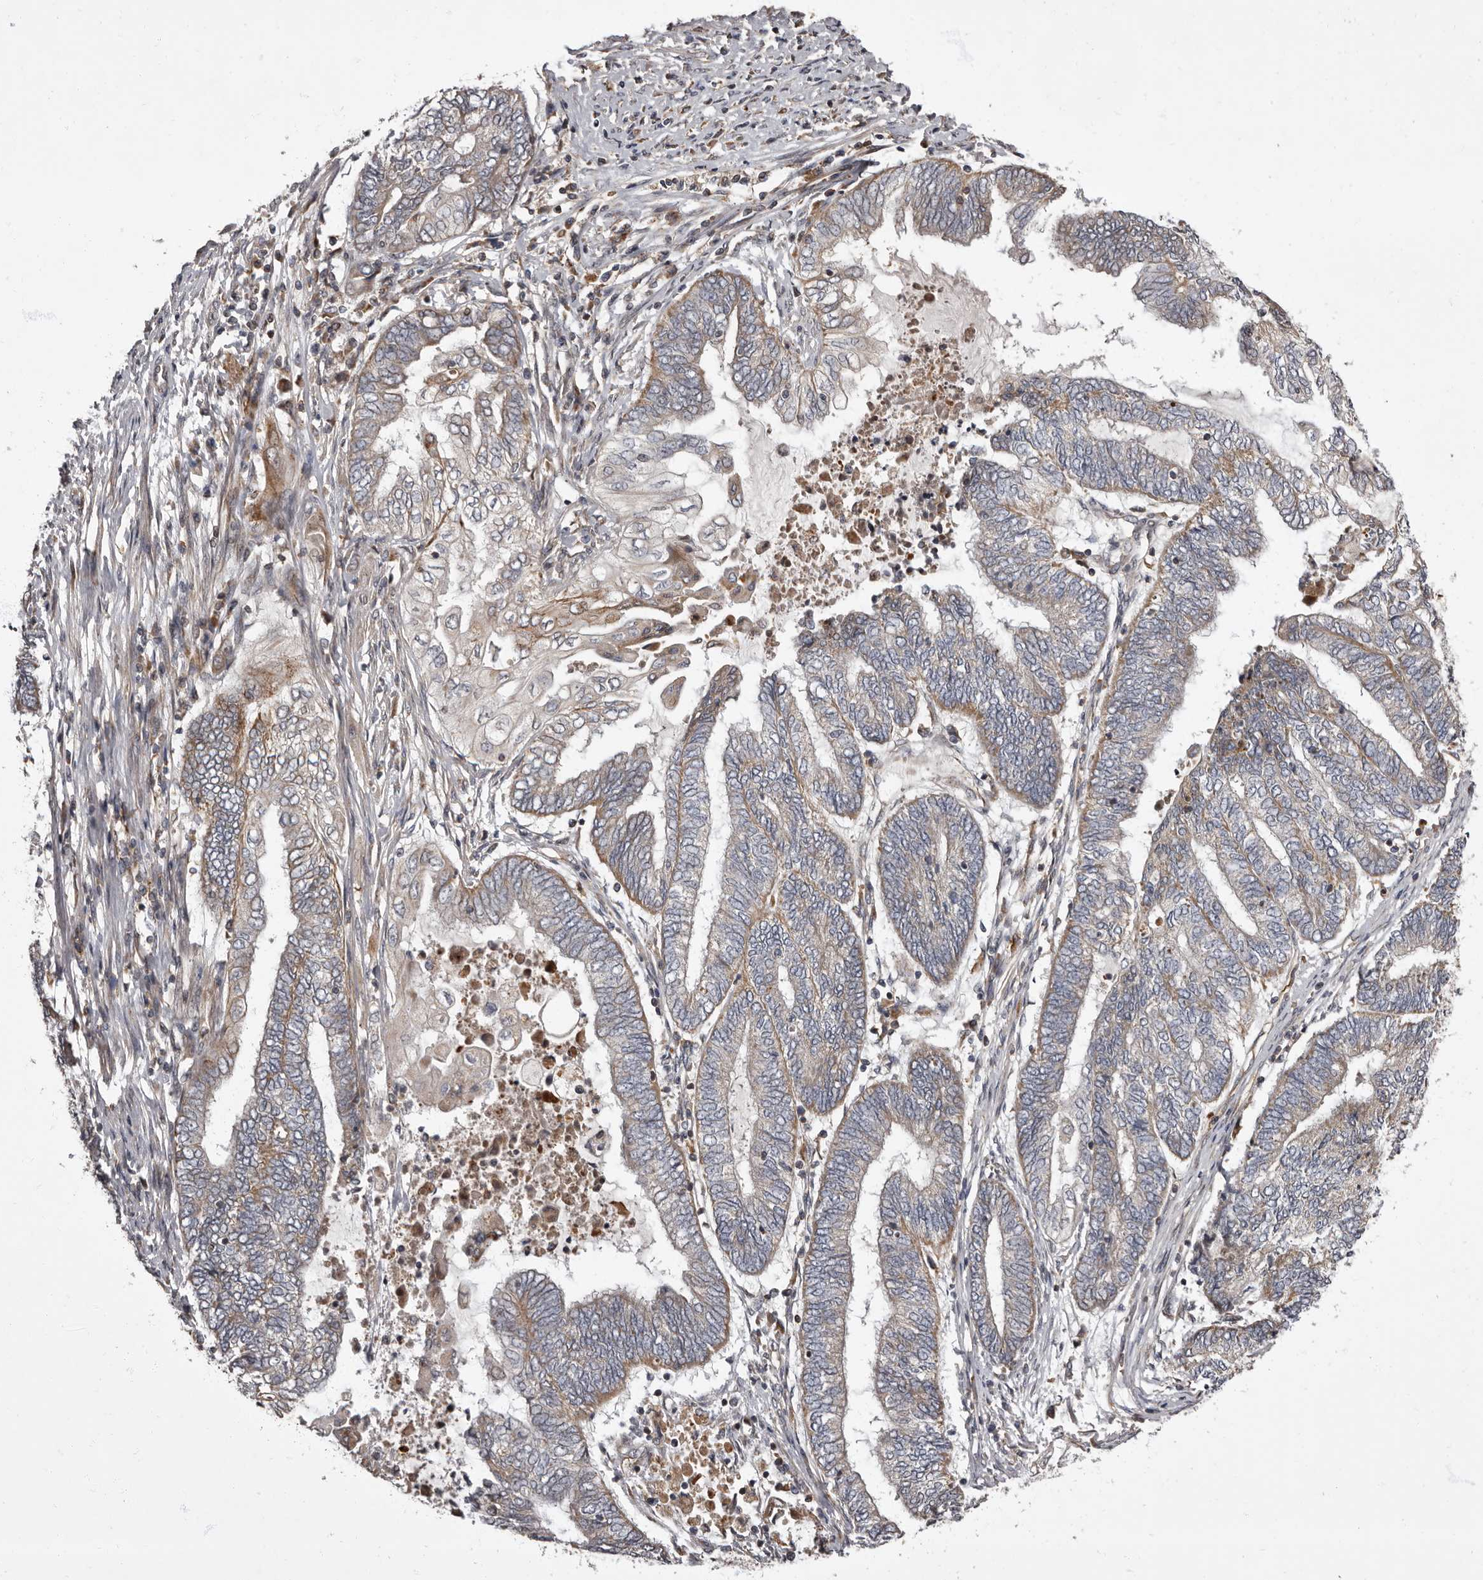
{"staining": {"intensity": "weak", "quantity": "<25%", "location": "cytoplasmic/membranous"}, "tissue": "endometrial cancer", "cell_type": "Tumor cells", "image_type": "cancer", "snomed": [{"axis": "morphology", "description": "Adenocarcinoma, NOS"}, {"axis": "topography", "description": "Uterus"}, {"axis": "topography", "description": "Endometrium"}], "caption": "An immunohistochemistry (IHC) photomicrograph of endometrial cancer (adenocarcinoma) is shown. There is no staining in tumor cells of endometrial cancer (adenocarcinoma). The staining was performed using DAB to visualize the protein expression in brown, while the nuclei were stained in blue with hematoxylin (Magnification: 20x).", "gene": "ADCY2", "patient": {"sex": "female", "age": 70}}